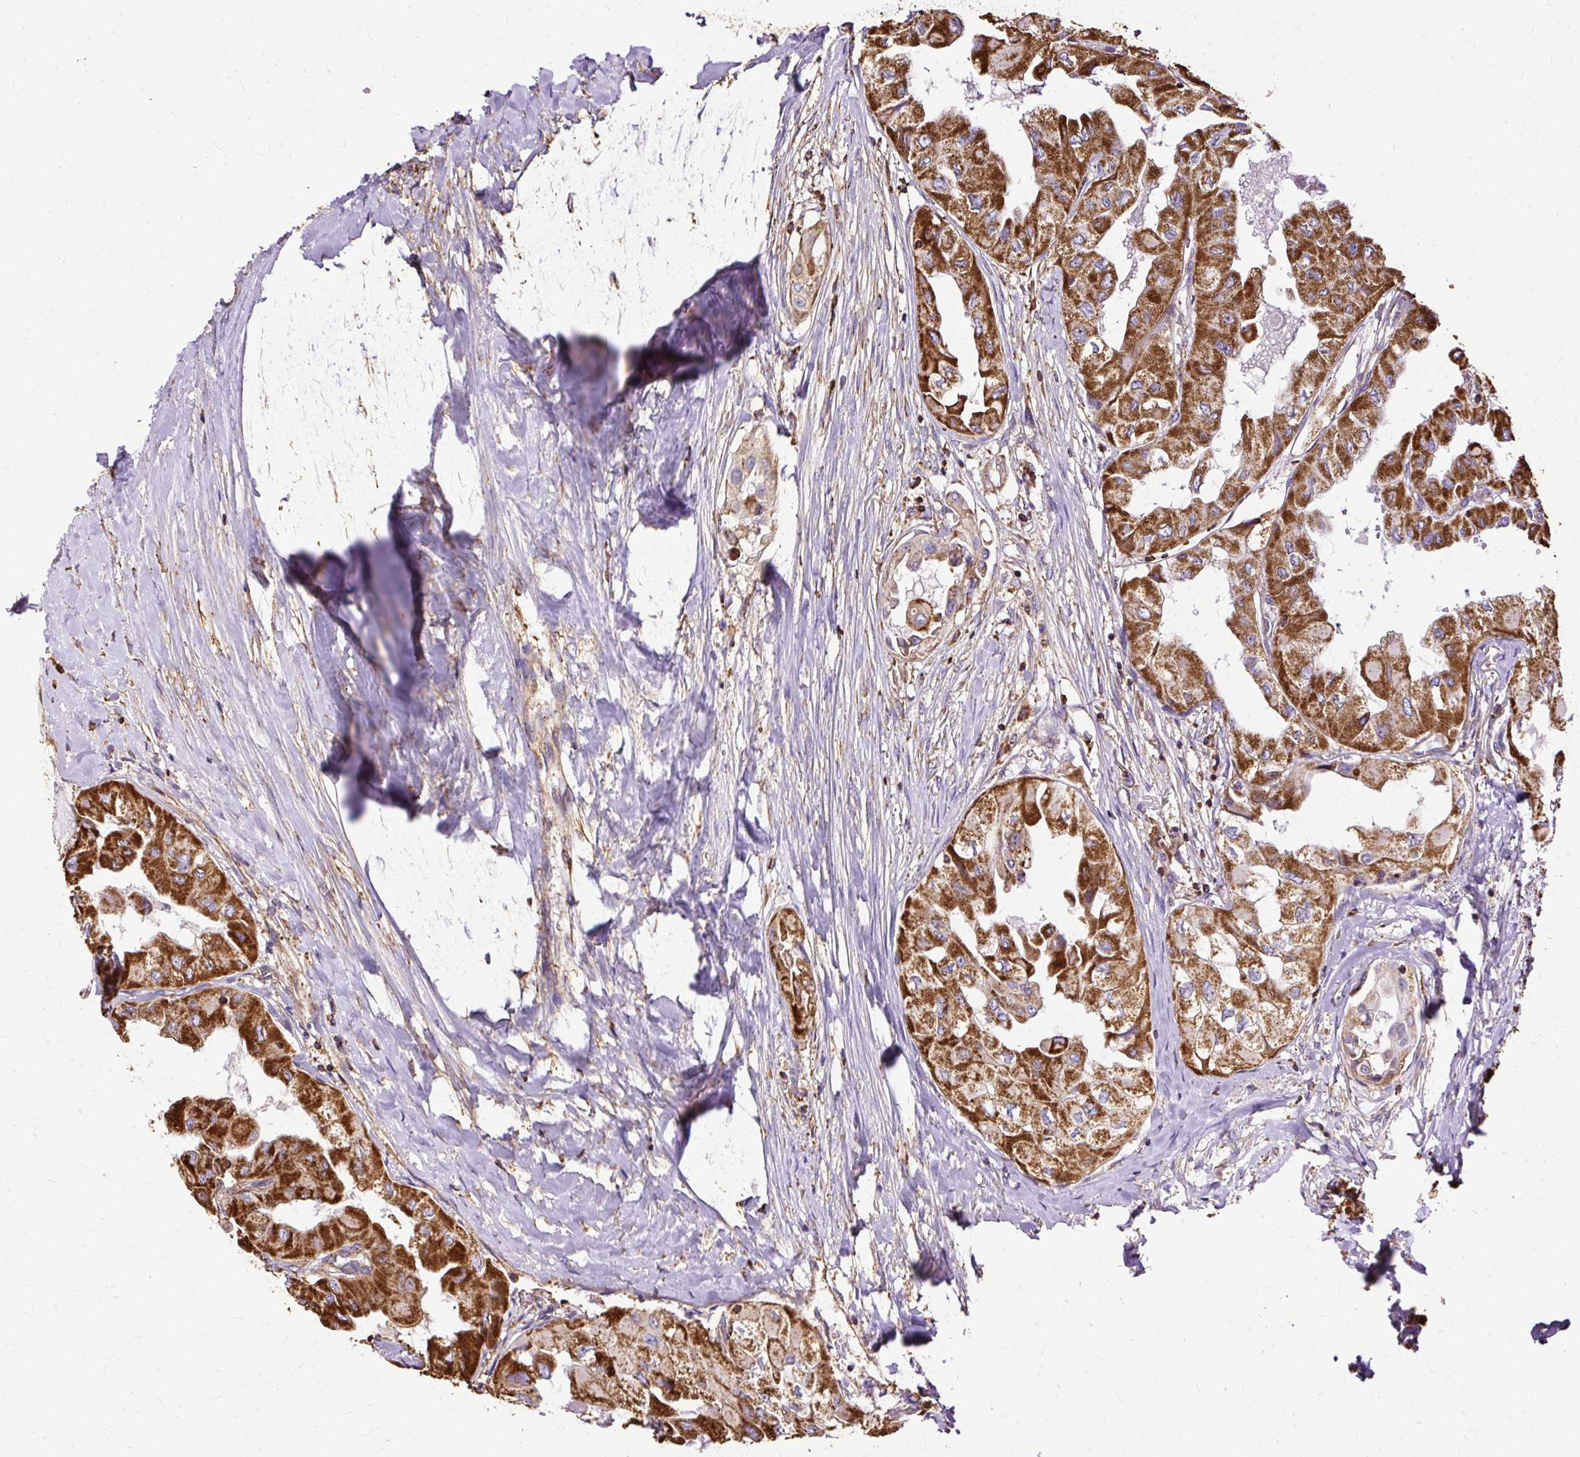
{"staining": {"intensity": "strong", "quantity": ">75%", "location": "cytoplasmic/membranous"}, "tissue": "thyroid cancer", "cell_type": "Tumor cells", "image_type": "cancer", "snomed": [{"axis": "morphology", "description": "Normal tissue, NOS"}, {"axis": "morphology", "description": "Papillary adenocarcinoma, NOS"}, {"axis": "topography", "description": "Thyroid gland"}], "caption": "Protein expression analysis of human thyroid cancer (papillary adenocarcinoma) reveals strong cytoplasmic/membranous staining in about >75% of tumor cells. The staining was performed using DAB (3,3'-diaminobenzidine), with brown indicating positive protein expression. Nuclei are stained blue with hematoxylin.", "gene": "KLHL11", "patient": {"sex": "female", "age": 59}}